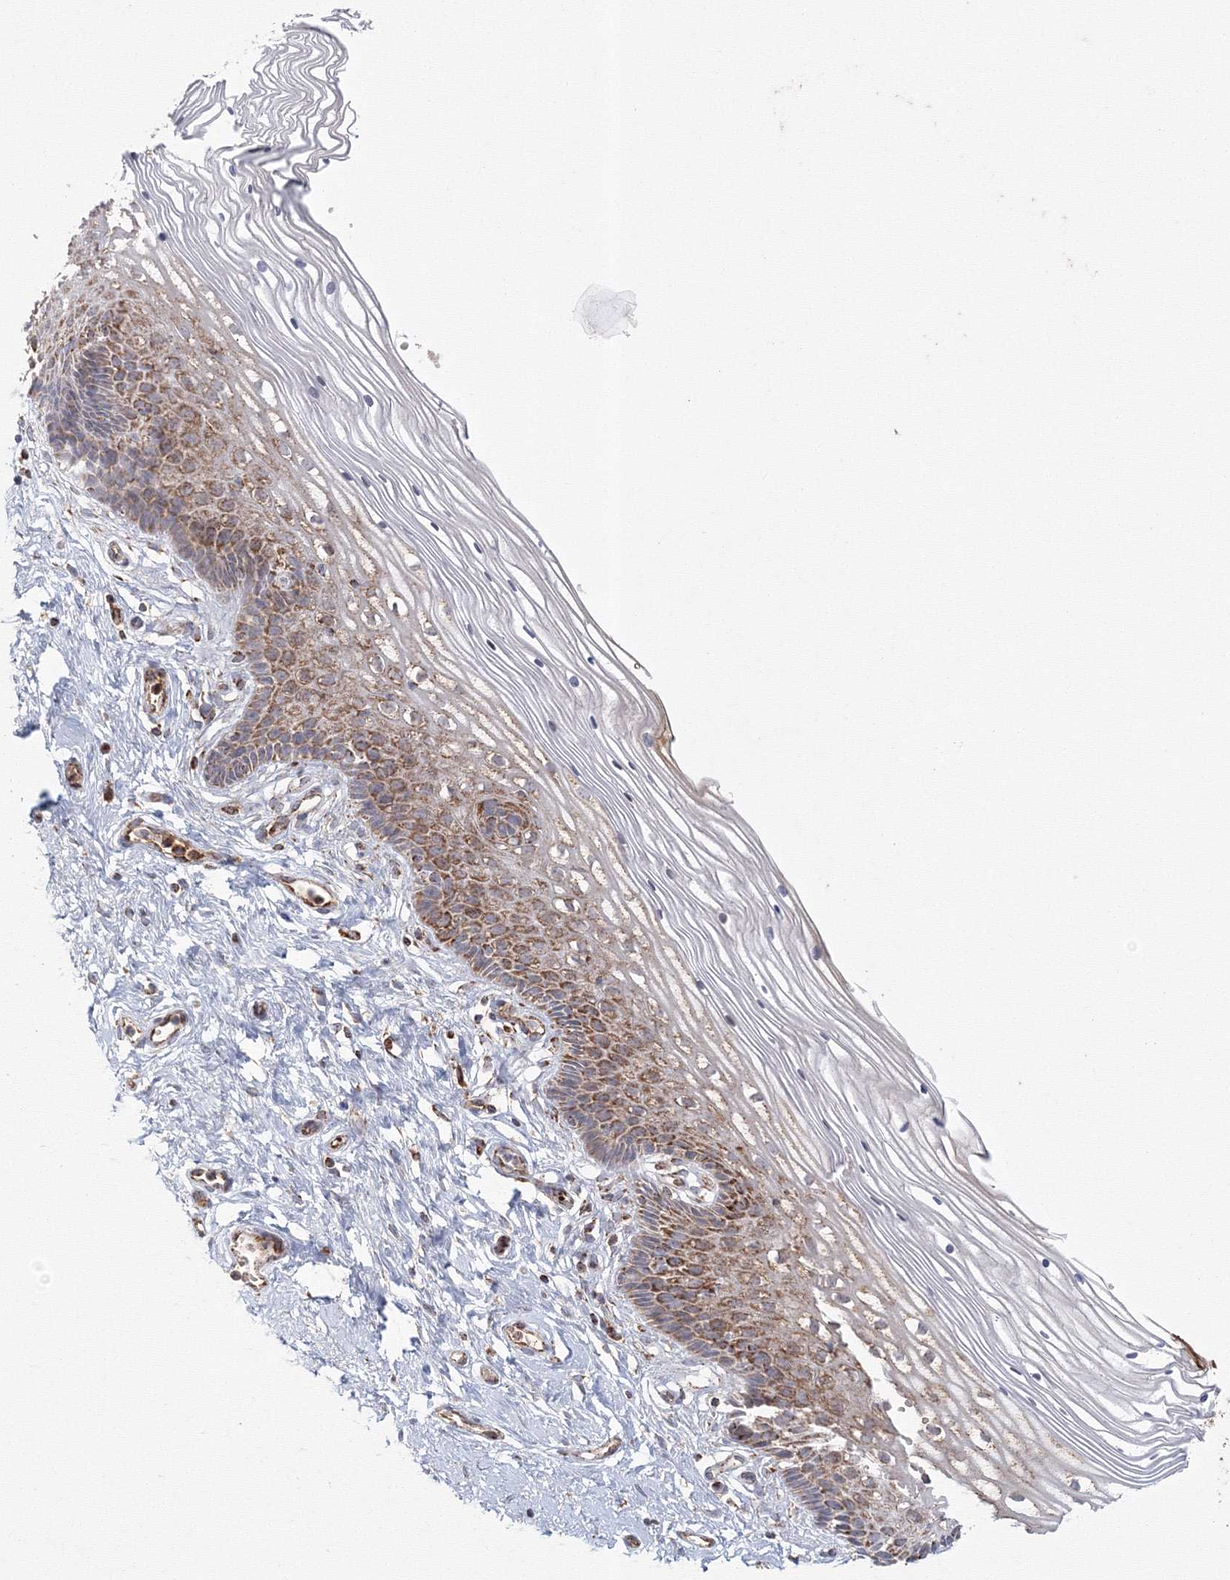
{"staining": {"intensity": "weak", "quantity": ">75%", "location": "cytoplasmic/membranous"}, "tissue": "cervix", "cell_type": "Glandular cells", "image_type": "normal", "snomed": [{"axis": "morphology", "description": "Normal tissue, NOS"}, {"axis": "topography", "description": "Cervix"}], "caption": "The immunohistochemical stain labels weak cytoplasmic/membranous positivity in glandular cells of normal cervix. (DAB IHC, brown staining for protein, blue staining for nuclei).", "gene": "GRPEL1", "patient": {"sex": "female", "age": 33}}